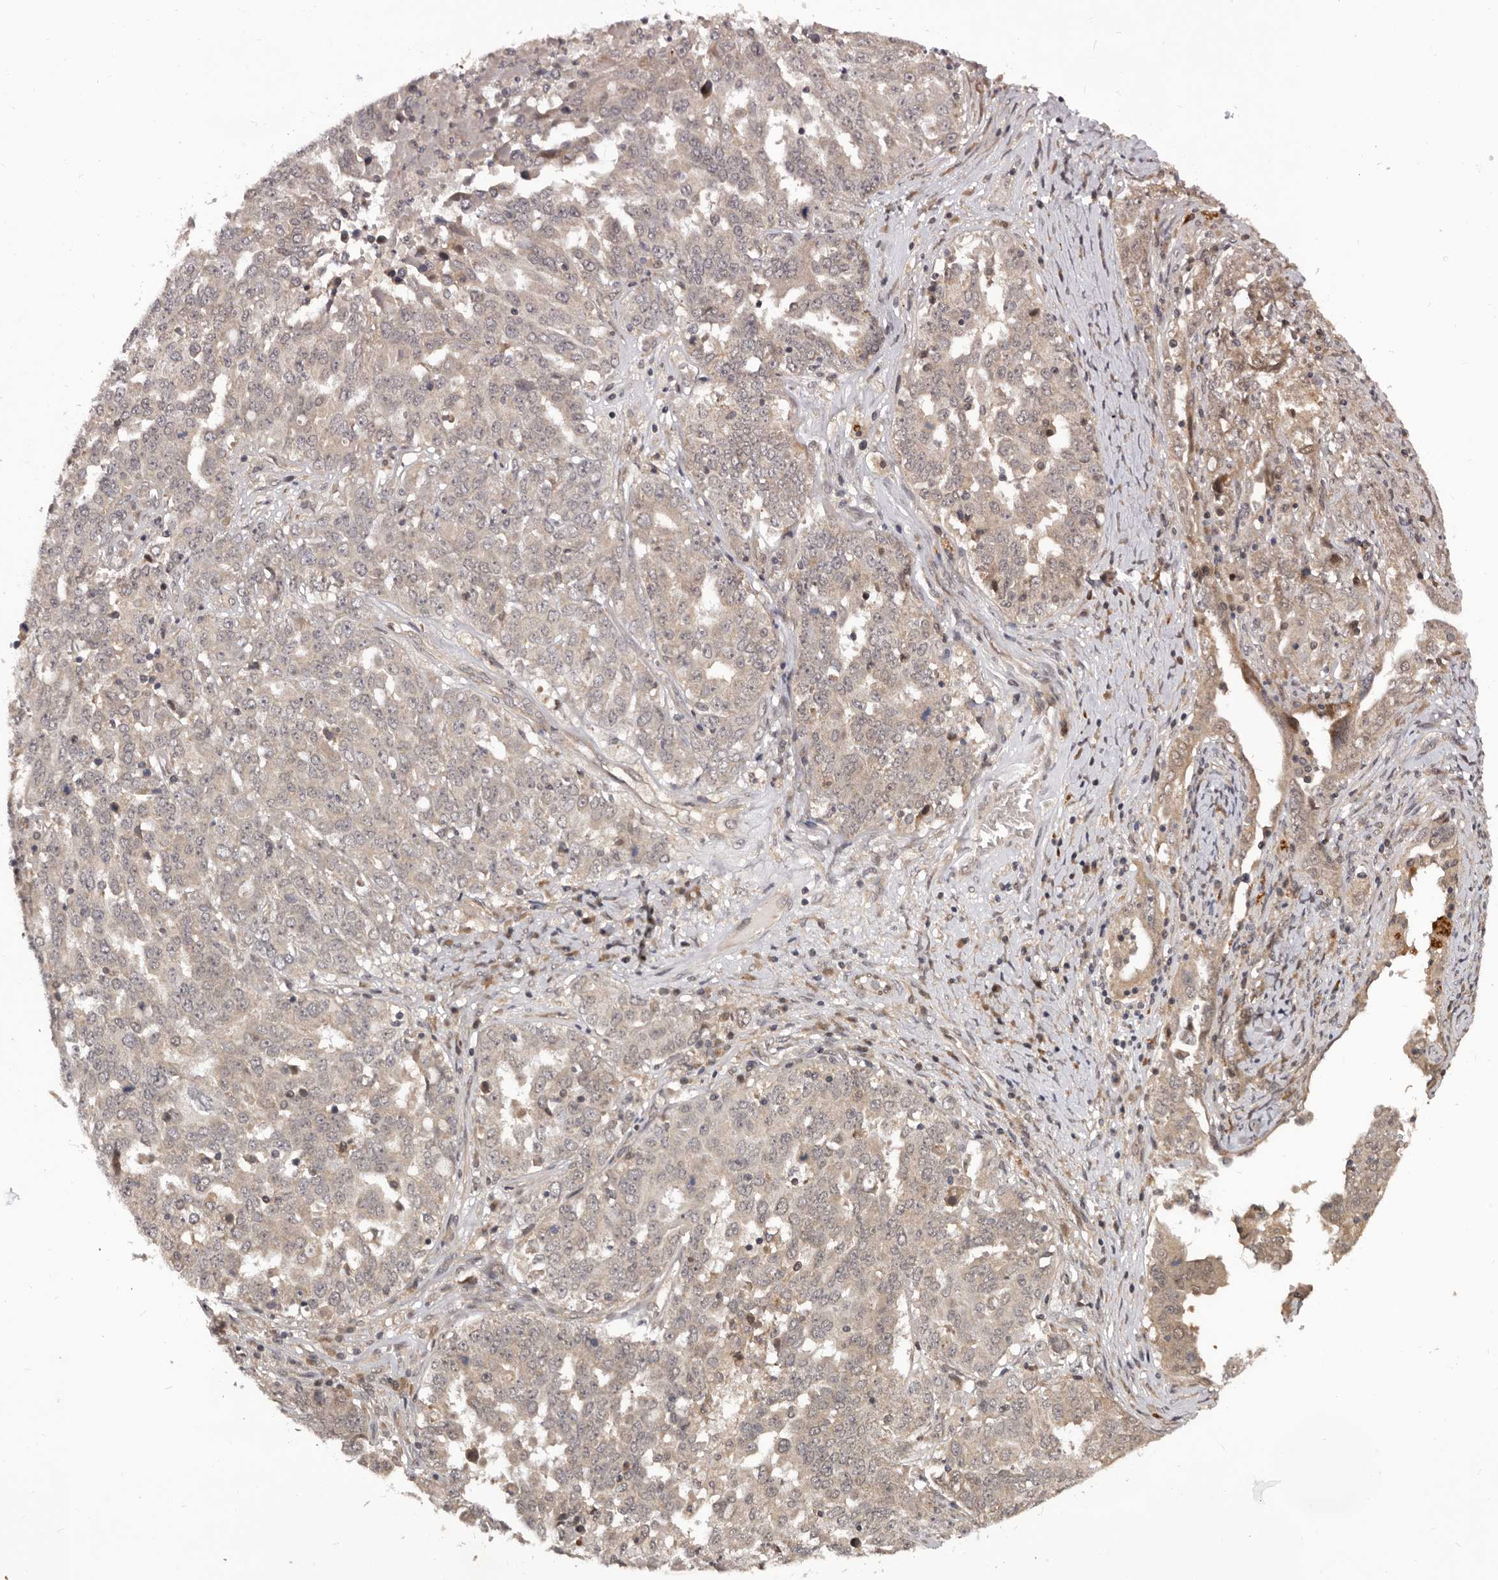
{"staining": {"intensity": "weak", "quantity": "25%-75%", "location": "cytoplasmic/membranous"}, "tissue": "ovarian cancer", "cell_type": "Tumor cells", "image_type": "cancer", "snomed": [{"axis": "morphology", "description": "Carcinoma, endometroid"}, {"axis": "topography", "description": "Ovary"}], "caption": "Protein staining by immunohistochemistry demonstrates weak cytoplasmic/membranous staining in about 25%-75% of tumor cells in ovarian endometroid carcinoma.", "gene": "MDP1", "patient": {"sex": "female", "age": 62}}